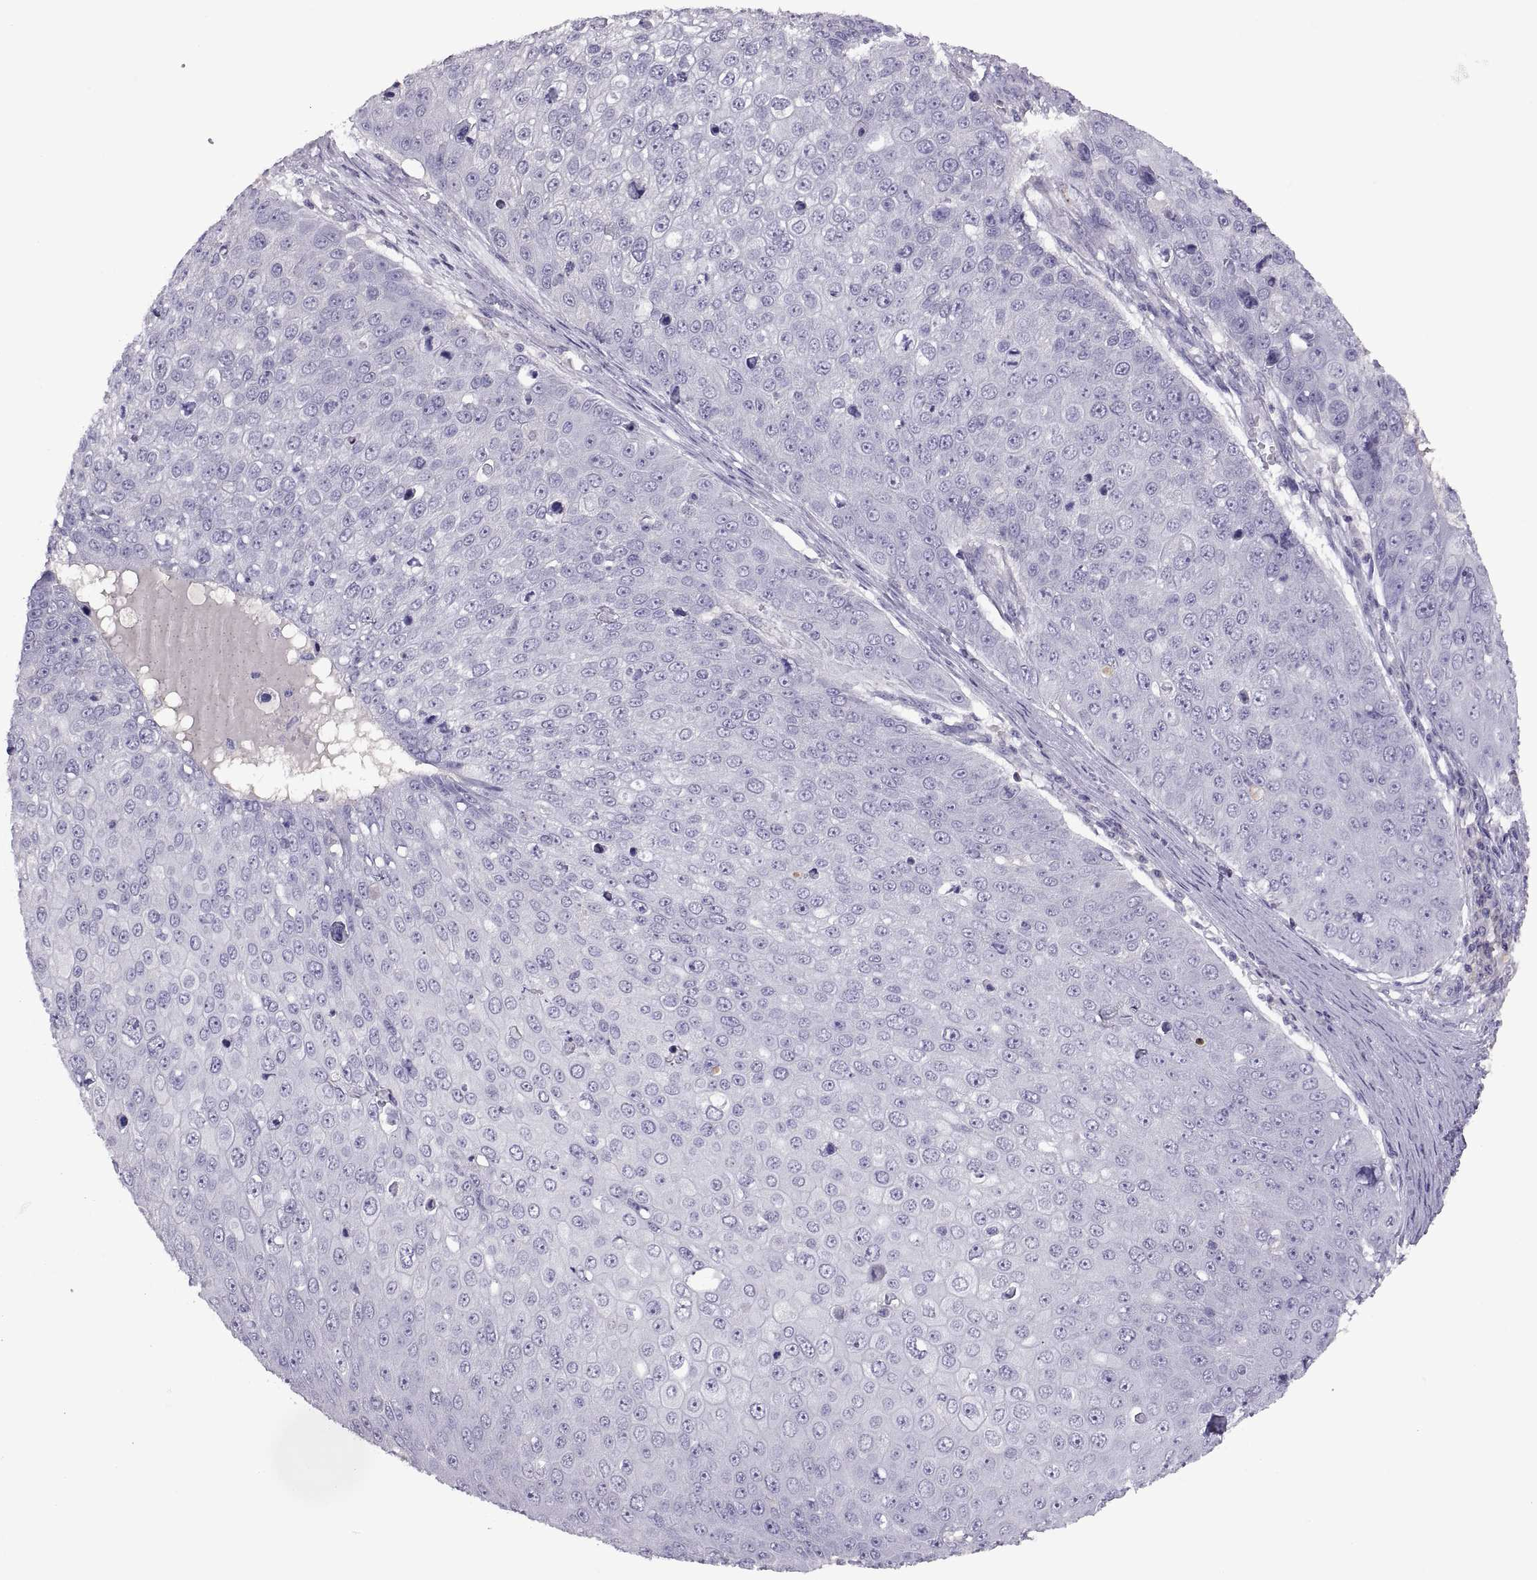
{"staining": {"intensity": "negative", "quantity": "none", "location": "none"}, "tissue": "skin cancer", "cell_type": "Tumor cells", "image_type": "cancer", "snomed": [{"axis": "morphology", "description": "Squamous cell carcinoma, NOS"}, {"axis": "topography", "description": "Skin"}], "caption": "An immunohistochemistry (IHC) image of skin cancer is shown. There is no staining in tumor cells of skin cancer.", "gene": "TBX19", "patient": {"sex": "male", "age": 71}}